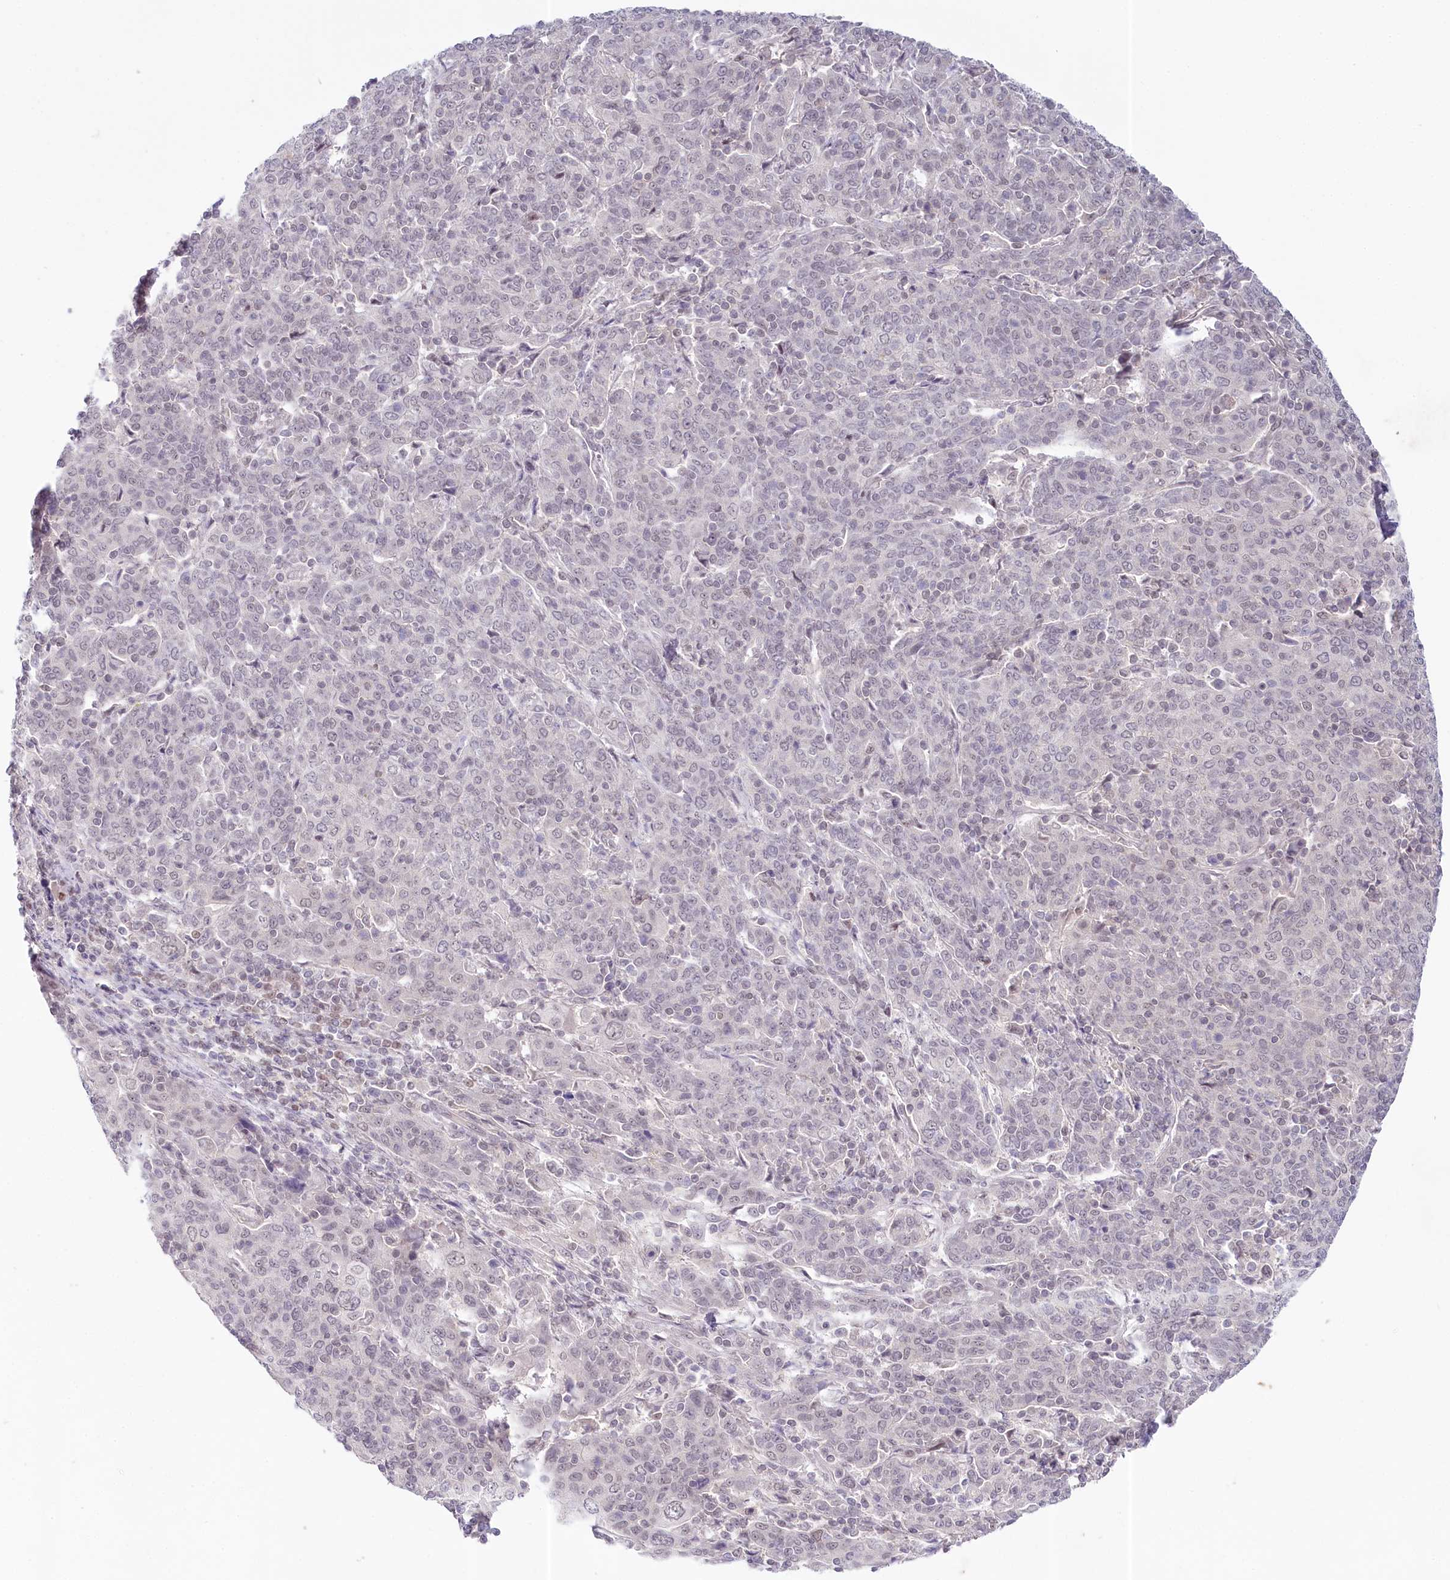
{"staining": {"intensity": "negative", "quantity": "none", "location": "none"}, "tissue": "cervical cancer", "cell_type": "Tumor cells", "image_type": "cancer", "snomed": [{"axis": "morphology", "description": "Squamous cell carcinoma, NOS"}, {"axis": "topography", "description": "Cervix"}], "caption": "Human cervical cancer (squamous cell carcinoma) stained for a protein using IHC exhibits no staining in tumor cells.", "gene": "AMTN", "patient": {"sex": "female", "age": 67}}